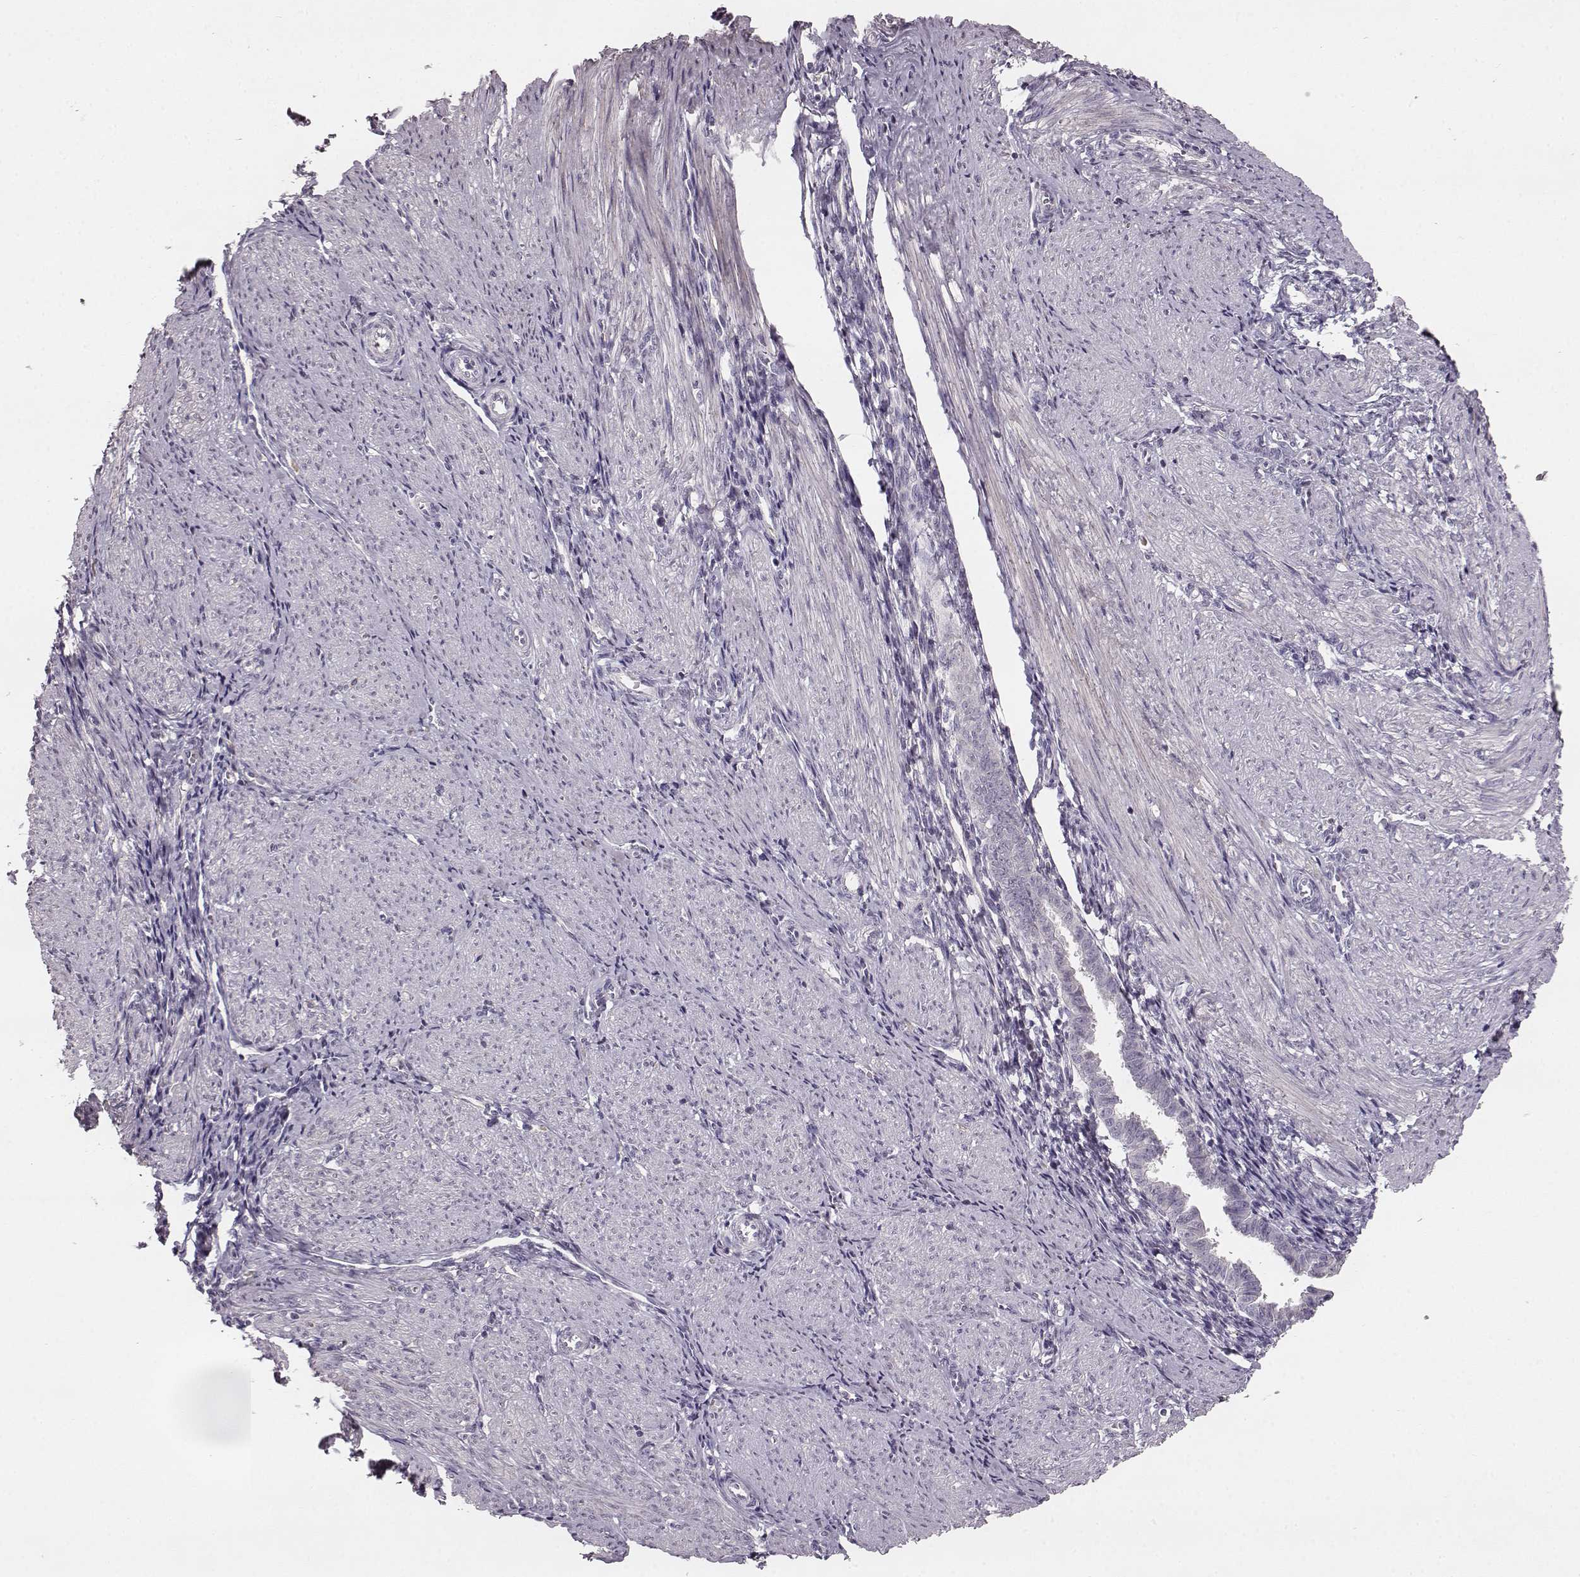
{"staining": {"intensity": "negative", "quantity": "none", "location": "none"}, "tissue": "endometrium", "cell_type": "Cells in endometrial stroma", "image_type": "normal", "snomed": [{"axis": "morphology", "description": "Normal tissue, NOS"}, {"axis": "topography", "description": "Endometrium"}], "caption": "Immunohistochemical staining of normal human endometrium shows no significant positivity in cells in endometrial stroma. (Stains: DAB (3,3'-diaminobenzidine) immunohistochemistry (IHC) with hematoxylin counter stain, Microscopy: brightfield microscopy at high magnification).", "gene": "YJEFN3", "patient": {"sex": "female", "age": 37}}